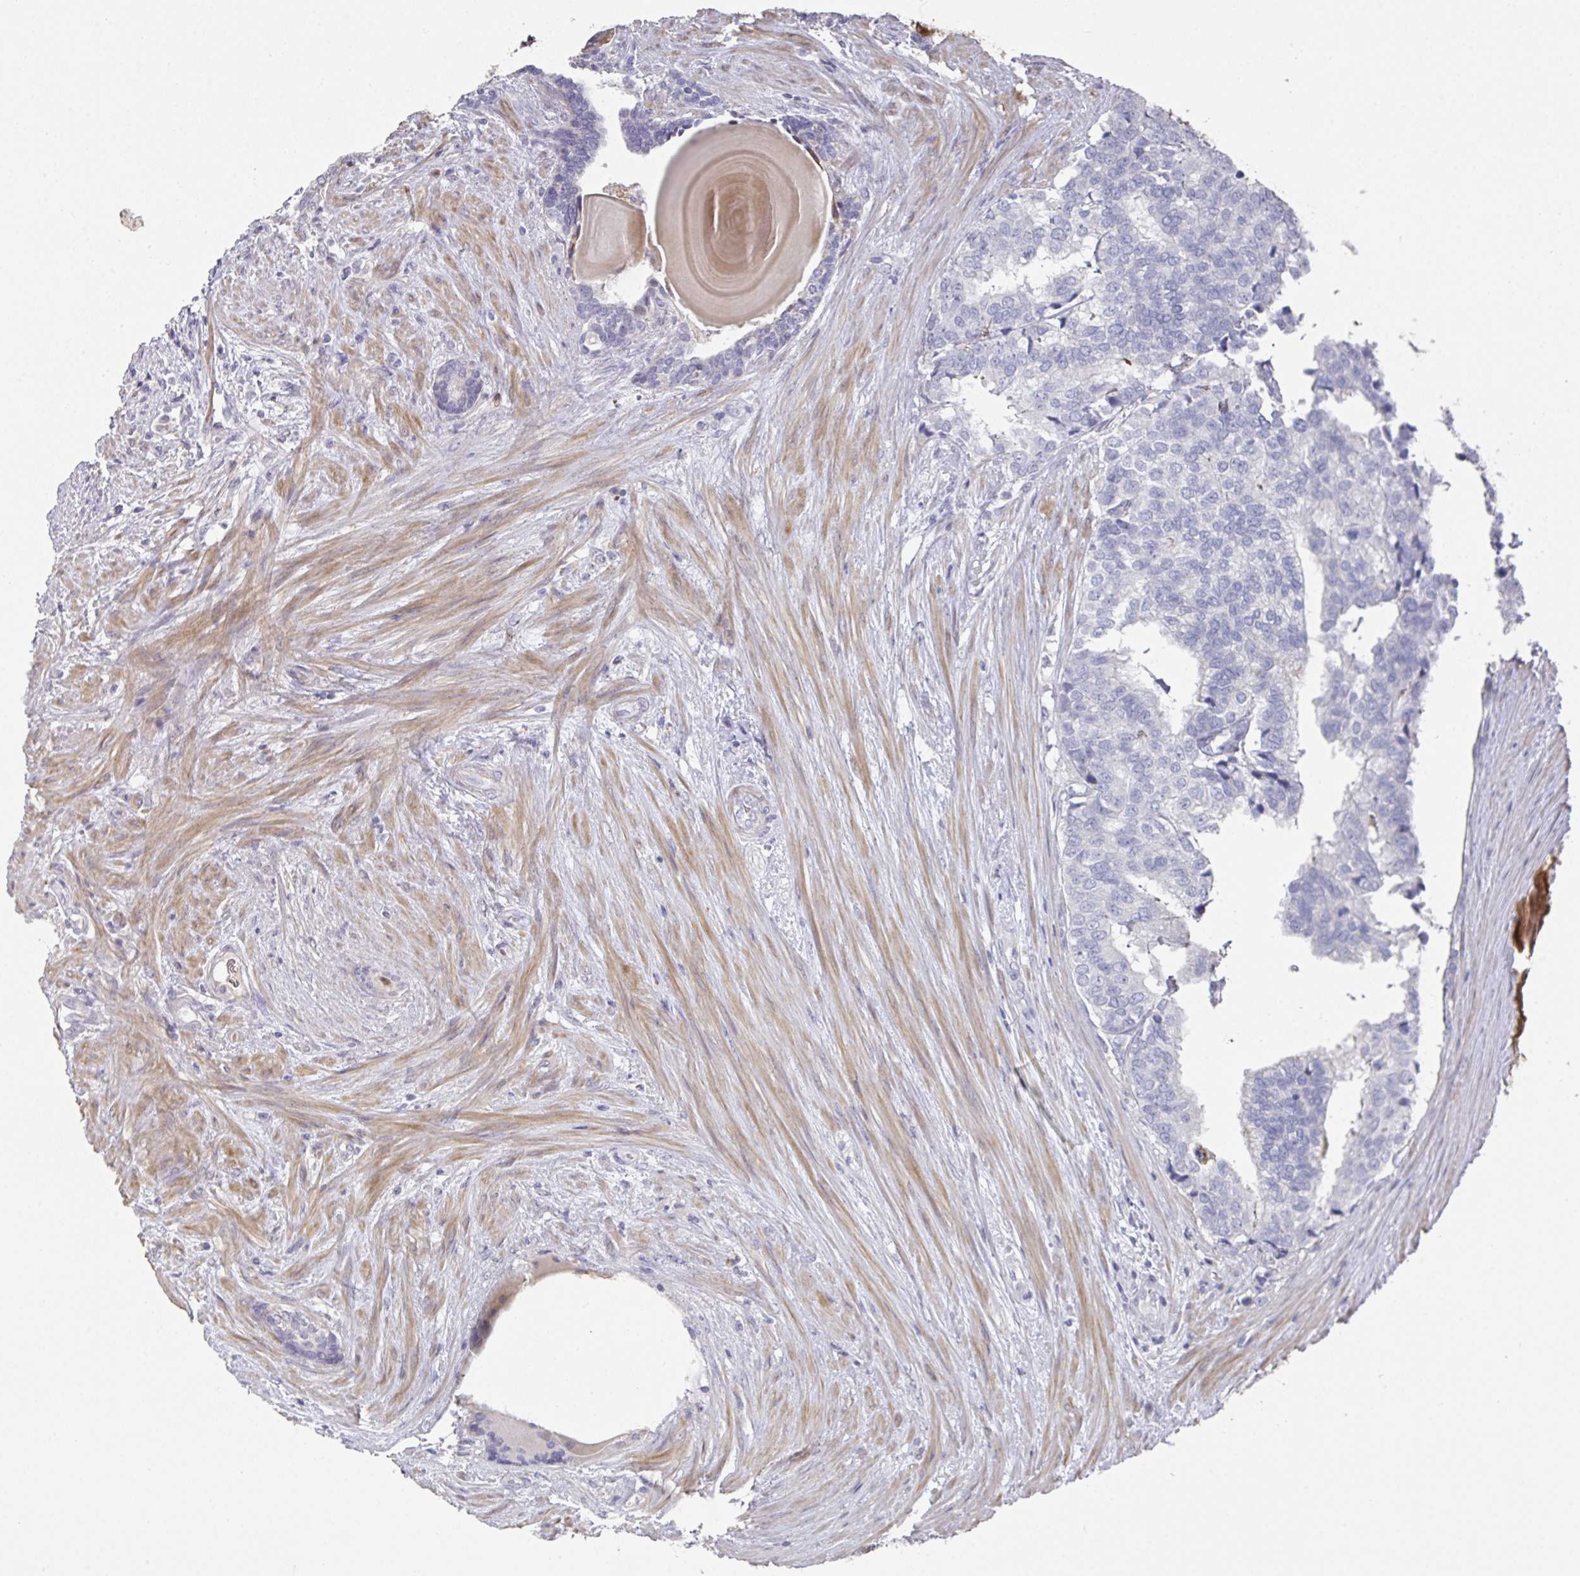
{"staining": {"intensity": "negative", "quantity": "none", "location": "none"}, "tissue": "prostate cancer", "cell_type": "Tumor cells", "image_type": "cancer", "snomed": [{"axis": "morphology", "description": "Adenocarcinoma, High grade"}, {"axis": "topography", "description": "Prostate"}], "caption": "The histopathology image reveals no significant expression in tumor cells of adenocarcinoma (high-grade) (prostate).", "gene": "A1CF", "patient": {"sex": "male", "age": 68}}